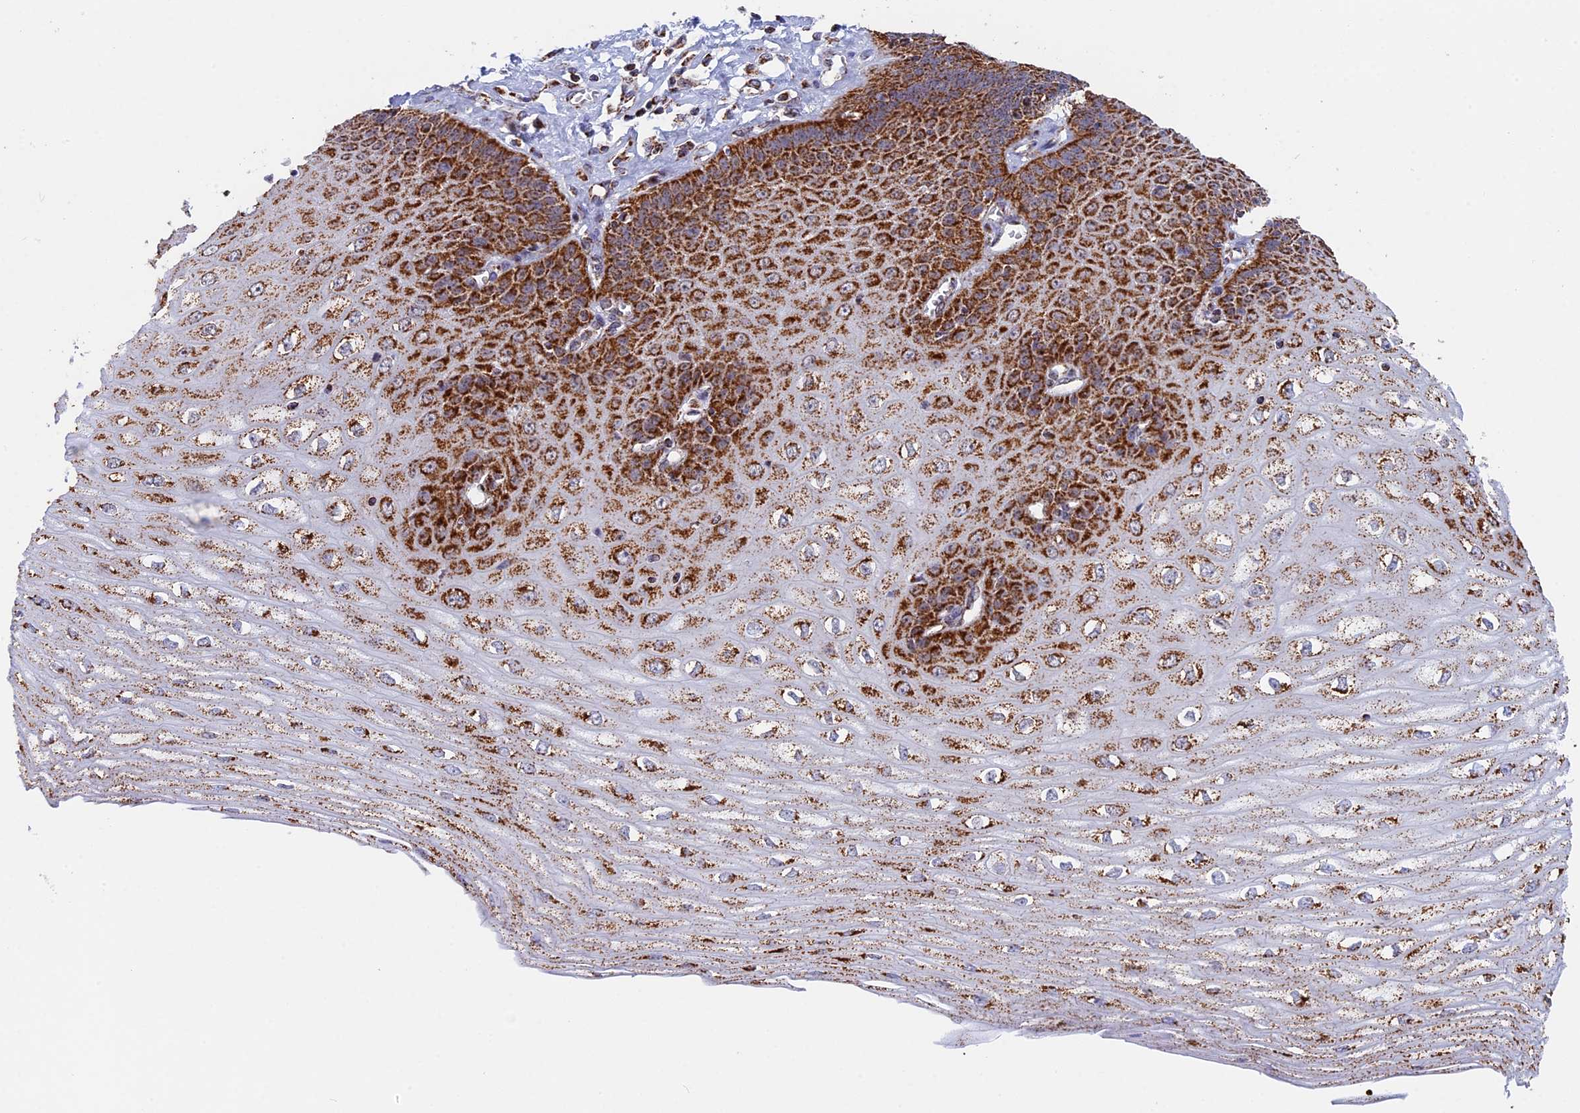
{"staining": {"intensity": "strong", "quantity": ">75%", "location": "cytoplasmic/membranous"}, "tissue": "esophagus", "cell_type": "Squamous epithelial cells", "image_type": "normal", "snomed": [{"axis": "morphology", "description": "Normal tissue, NOS"}, {"axis": "topography", "description": "Esophagus"}], "caption": "High-power microscopy captured an immunohistochemistry photomicrograph of normal esophagus, revealing strong cytoplasmic/membranous positivity in about >75% of squamous epithelial cells. (Brightfield microscopy of DAB IHC at high magnification).", "gene": "CDC16", "patient": {"sex": "male", "age": 60}}